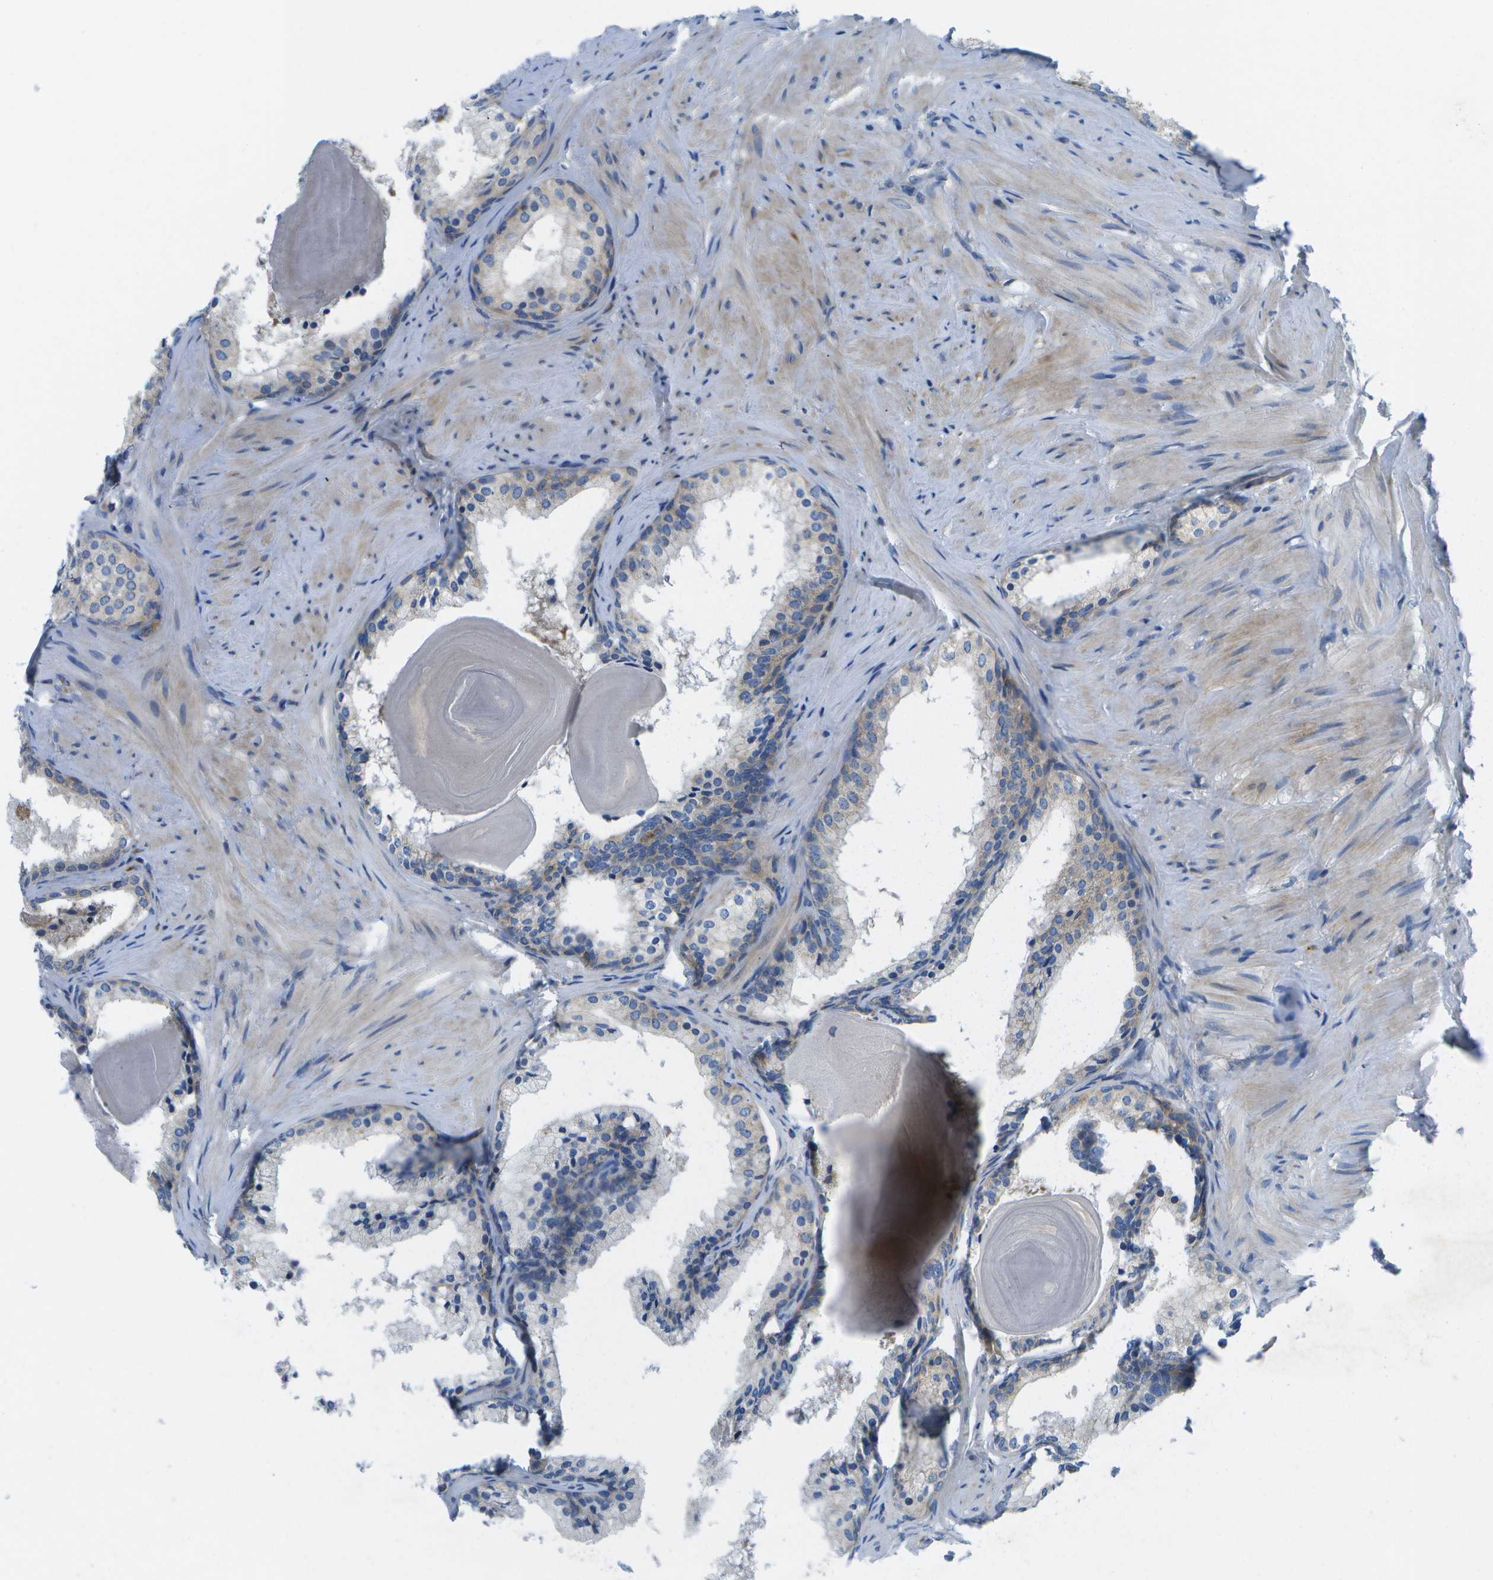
{"staining": {"intensity": "negative", "quantity": "none", "location": "none"}, "tissue": "prostate cancer", "cell_type": "Tumor cells", "image_type": "cancer", "snomed": [{"axis": "morphology", "description": "Adenocarcinoma, Low grade"}, {"axis": "topography", "description": "Prostate"}], "caption": "Low-grade adenocarcinoma (prostate) was stained to show a protein in brown. There is no significant expression in tumor cells. (DAB (3,3'-diaminobenzidine) IHC, high magnification).", "gene": "GDF5", "patient": {"sex": "male", "age": 69}}